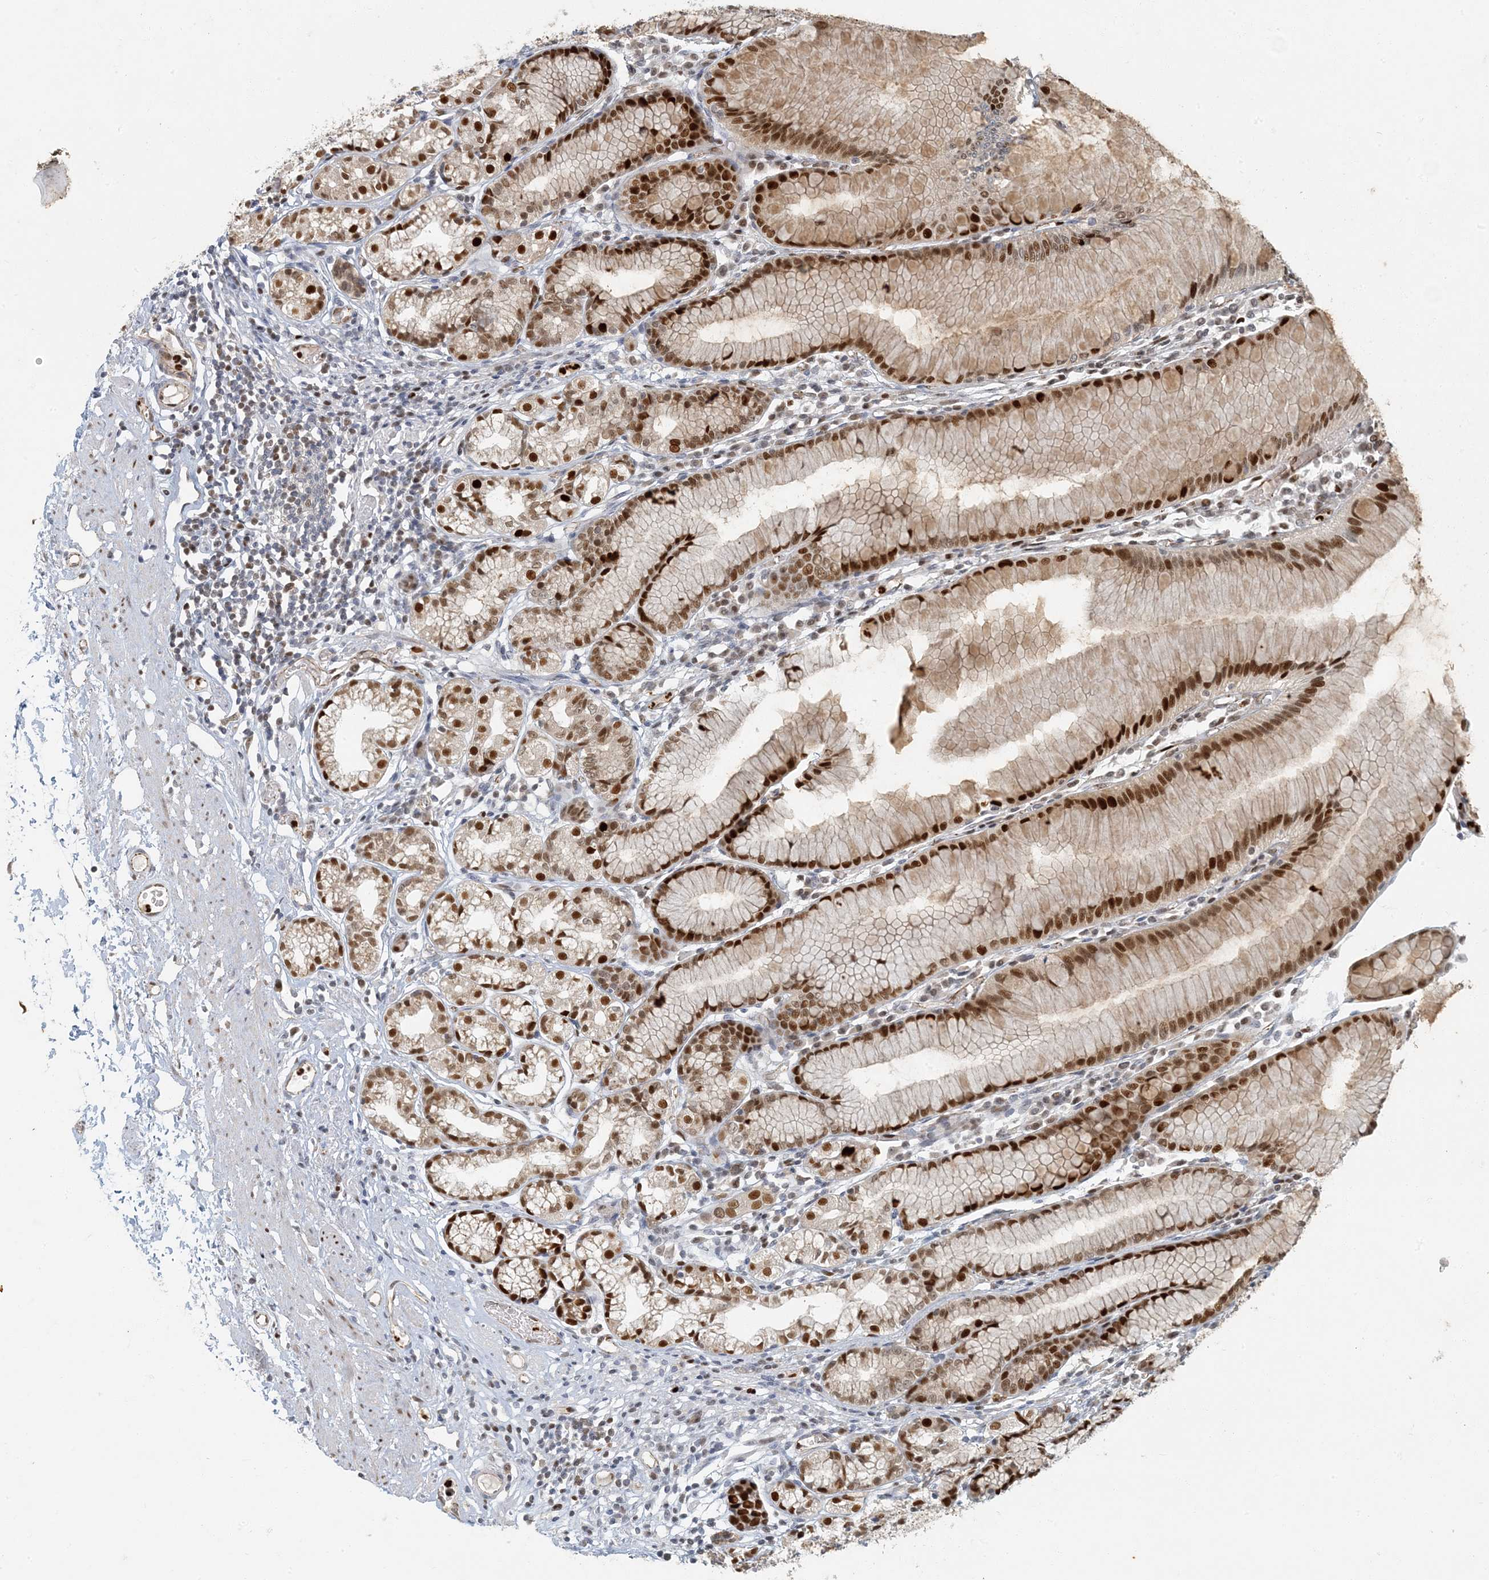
{"staining": {"intensity": "strong", "quantity": "25%-75%", "location": "cytoplasmic/membranous,nuclear"}, "tissue": "stomach", "cell_type": "Glandular cells", "image_type": "normal", "snomed": [{"axis": "morphology", "description": "Normal tissue, NOS"}, {"axis": "topography", "description": "Stomach"}], "caption": "This is an image of immunohistochemistry staining of normal stomach, which shows strong expression in the cytoplasmic/membranous,nuclear of glandular cells.", "gene": "AK9", "patient": {"sex": "female", "age": 57}}